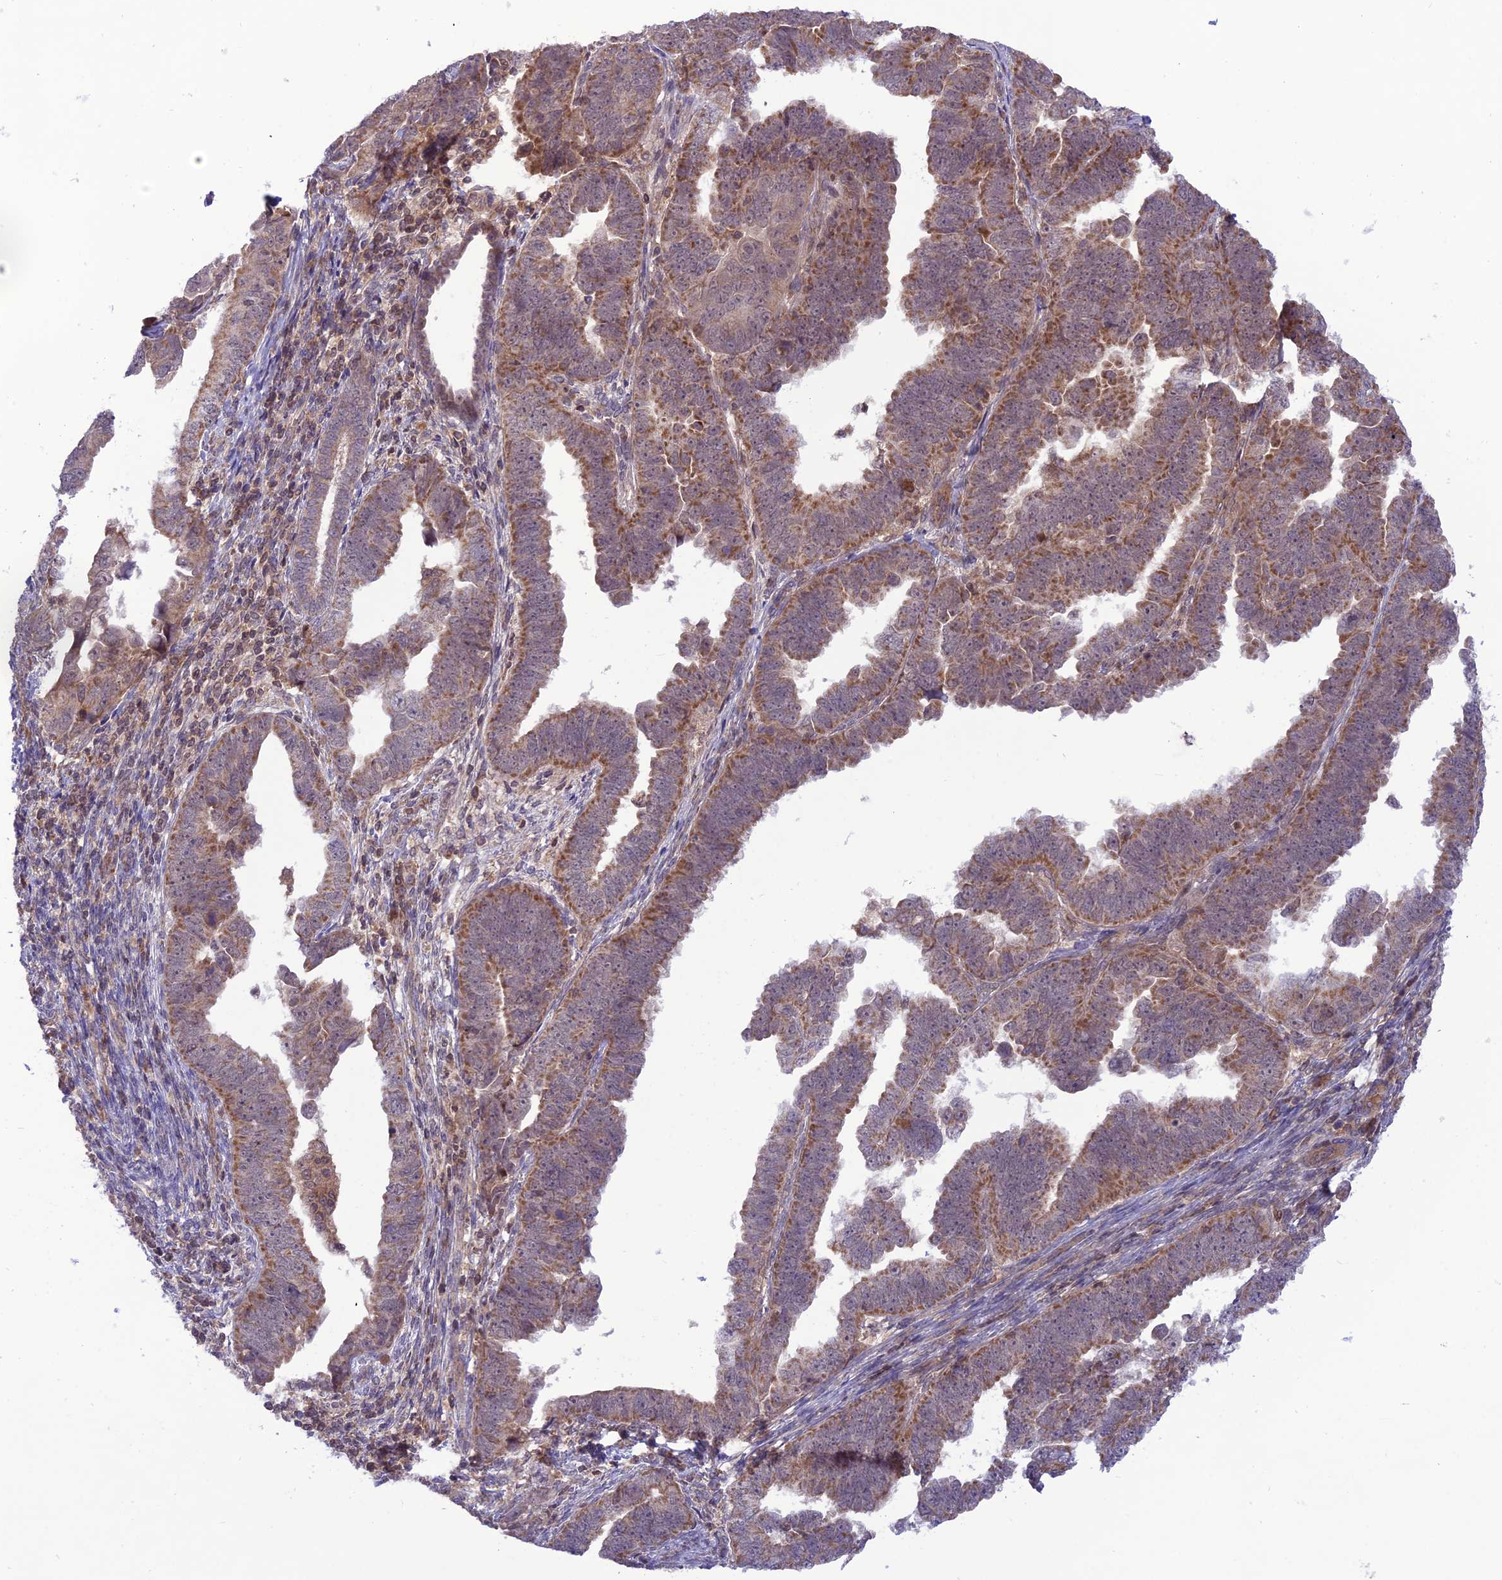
{"staining": {"intensity": "moderate", "quantity": ">75%", "location": "cytoplasmic/membranous"}, "tissue": "endometrial cancer", "cell_type": "Tumor cells", "image_type": "cancer", "snomed": [{"axis": "morphology", "description": "Adenocarcinoma, NOS"}, {"axis": "topography", "description": "Endometrium"}], "caption": "The image shows a brown stain indicating the presence of a protein in the cytoplasmic/membranous of tumor cells in endometrial adenocarcinoma. (brown staining indicates protein expression, while blue staining denotes nuclei).", "gene": "NDUFC1", "patient": {"sex": "female", "age": 75}}